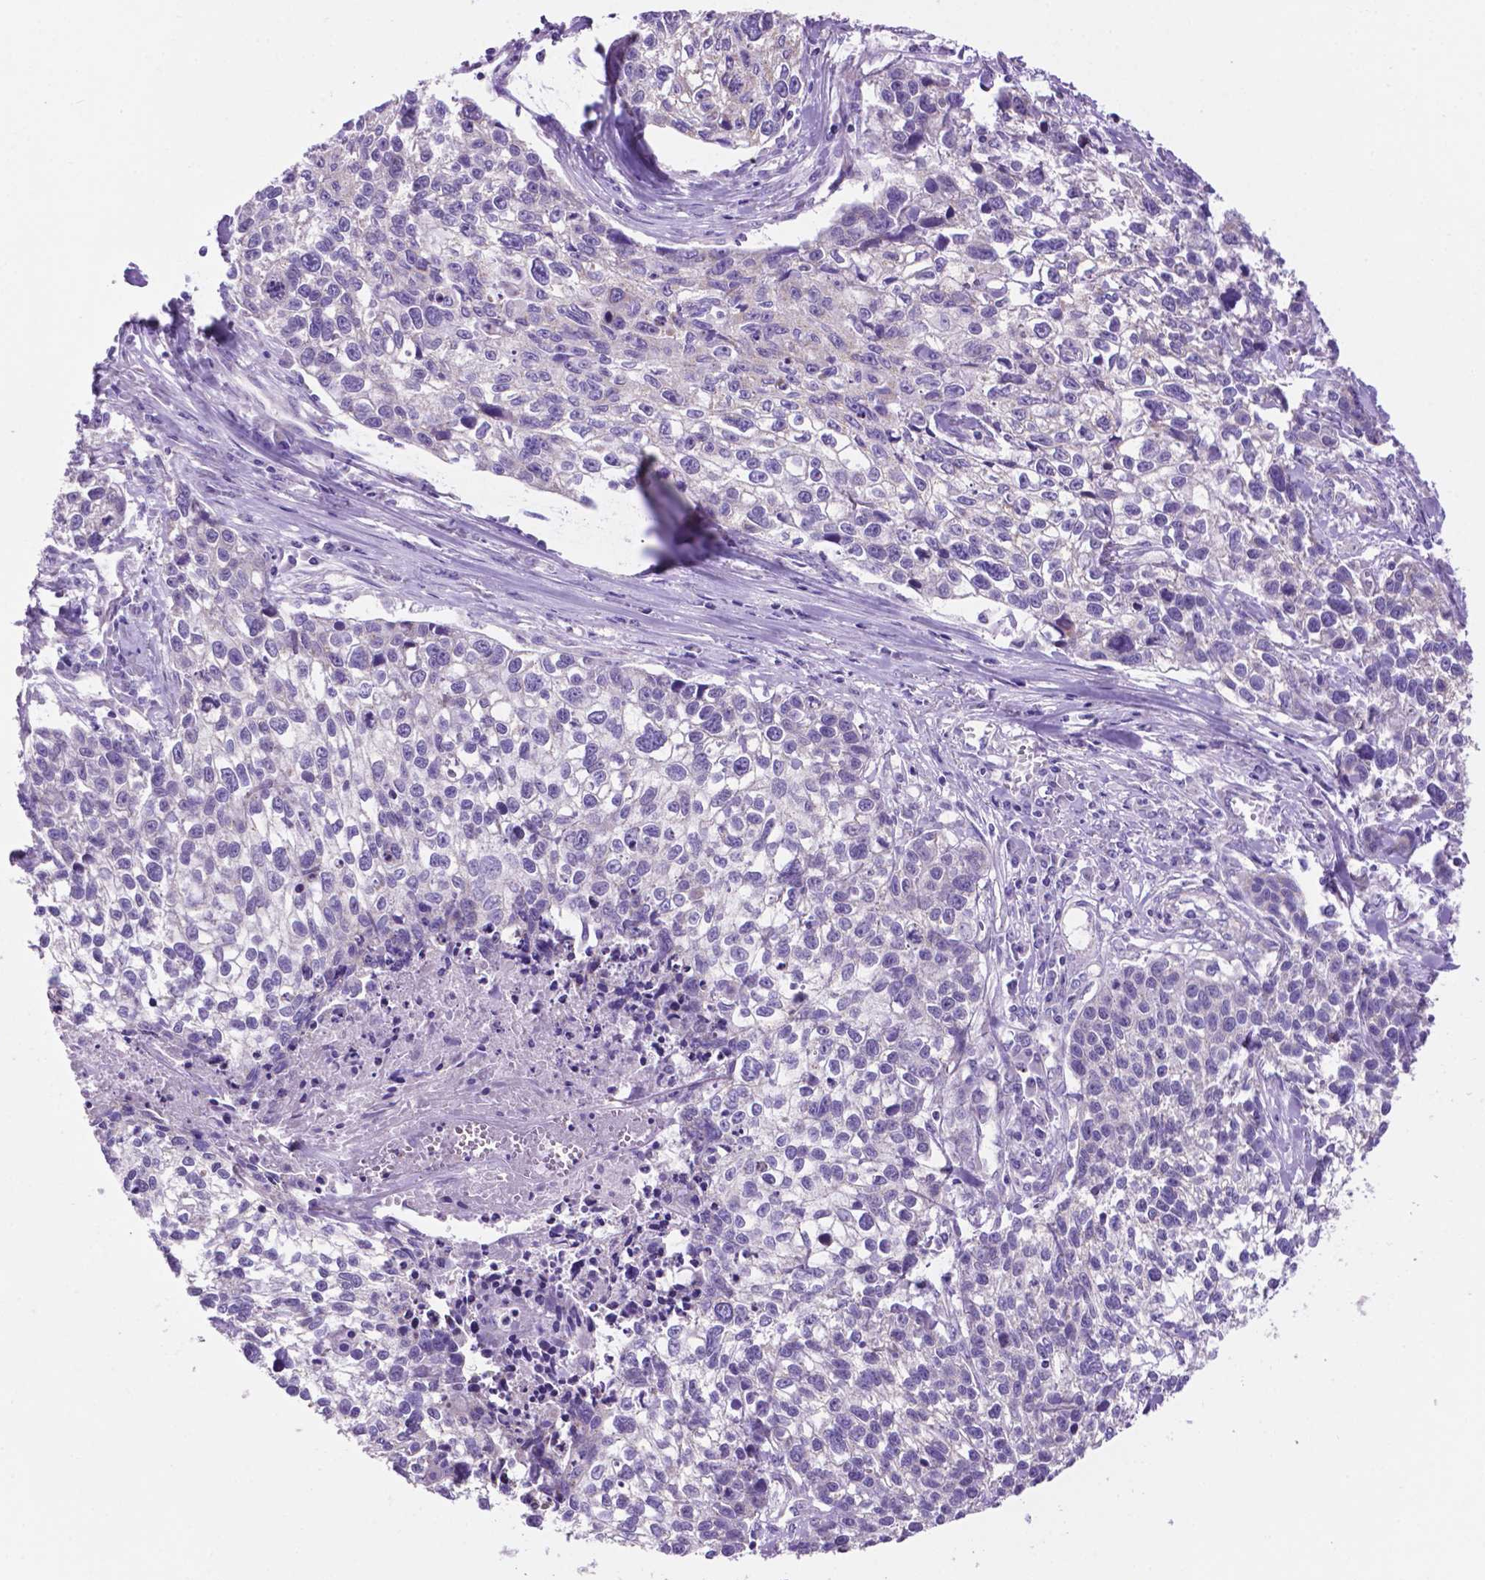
{"staining": {"intensity": "negative", "quantity": "none", "location": "none"}, "tissue": "lung cancer", "cell_type": "Tumor cells", "image_type": "cancer", "snomed": [{"axis": "morphology", "description": "Squamous cell carcinoma, NOS"}, {"axis": "topography", "description": "Lung"}], "caption": "The immunohistochemistry histopathology image has no significant staining in tumor cells of lung squamous cell carcinoma tissue.", "gene": "TMEM121B", "patient": {"sex": "male", "age": 74}}